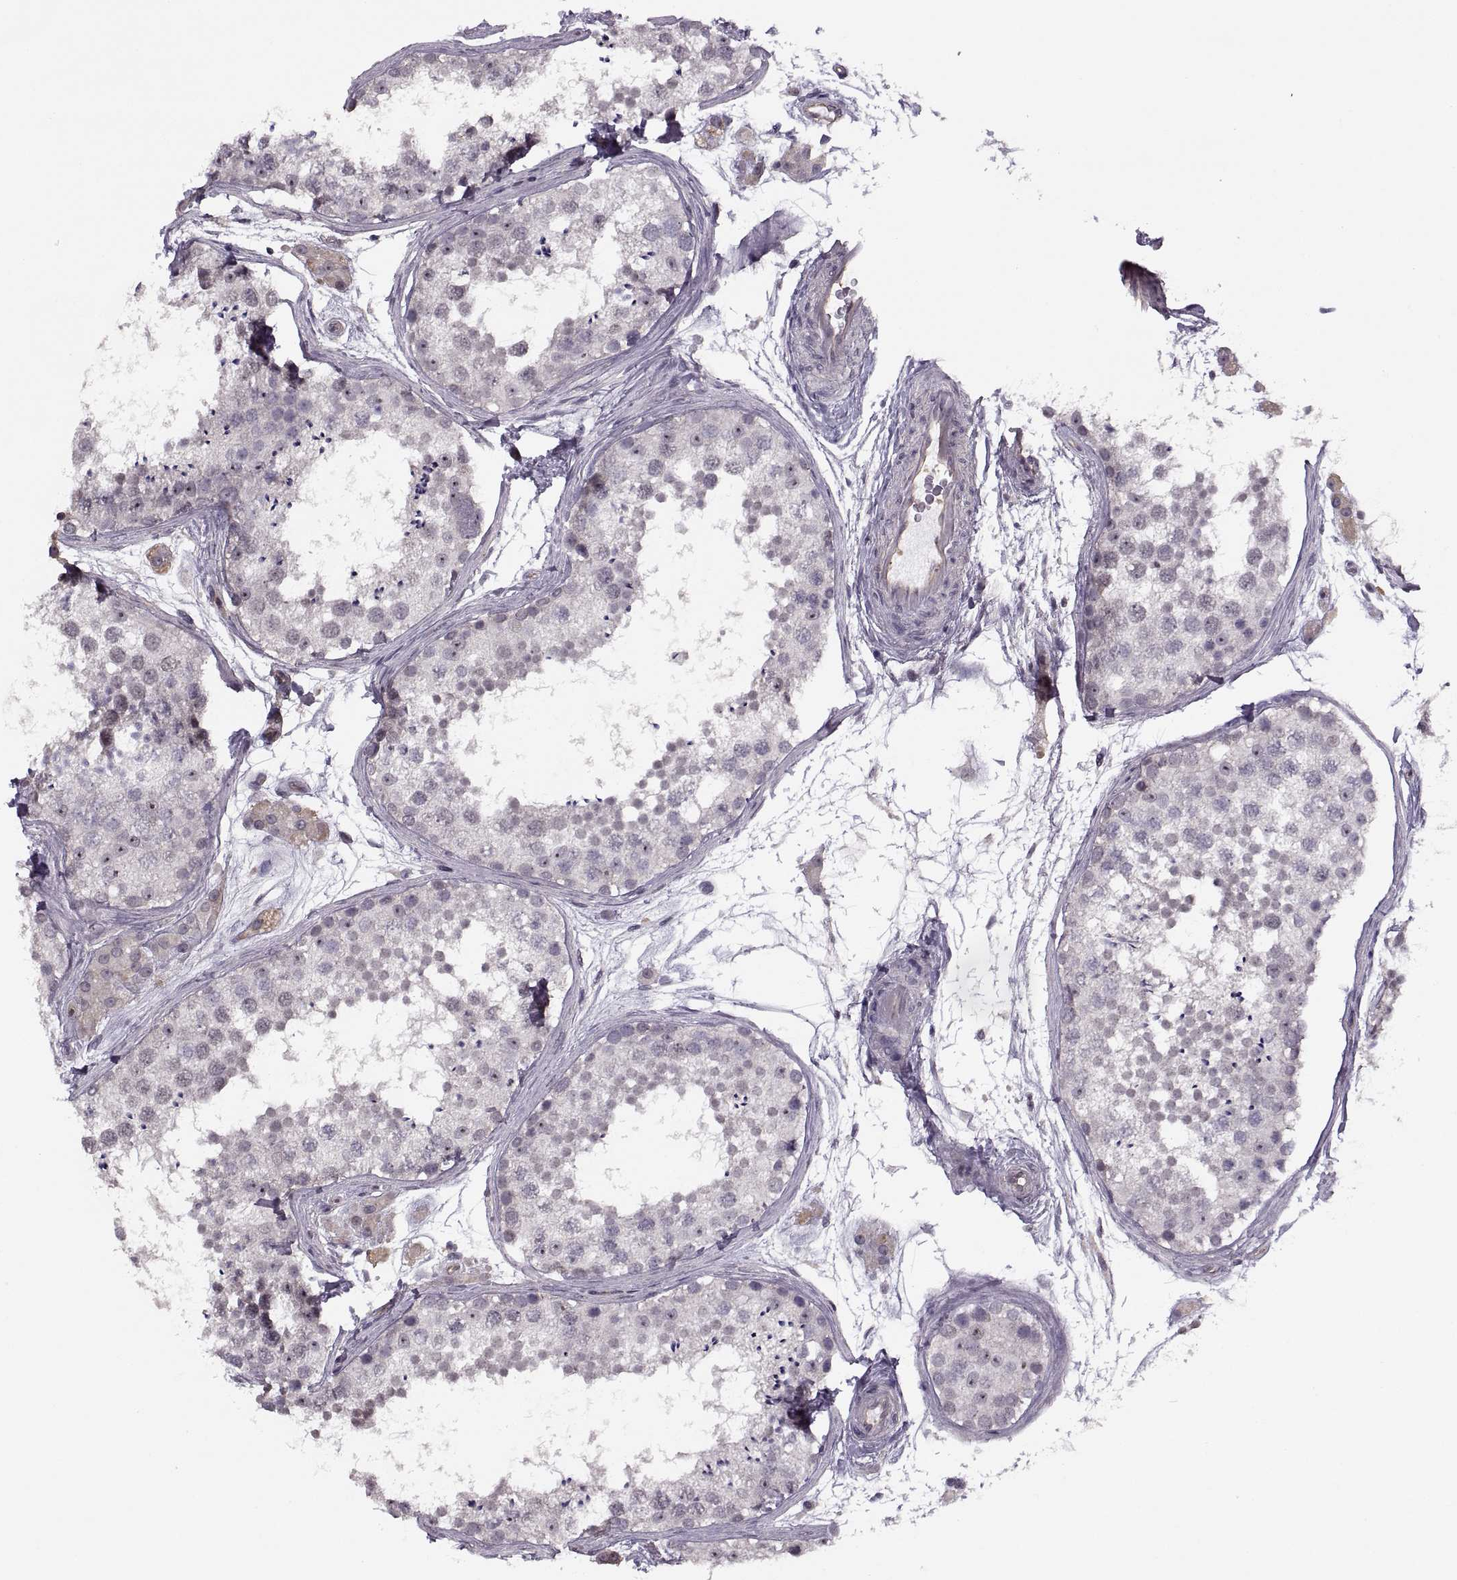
{"staining": {"intensity": "moderate", "quantity": "<25%", "location": "cytoplasmic/membranous"}, "tissue": "testis", "cell_type": "Cells in seminiferous ducts", "image_type": "normal", "snomed": [{"axis": "morphology", "description": "Normal tissue, NOS"}, {"axis": "topography", "description": "Testis"}], "caption": "Brown immunohistochemical staining in normal human testis shows moderate cytoplasmic/membranous staining in about <25% of cells in seminiferous ducts. The staining was performed using DAB to visualize the protein expression in brown, while the nuclei were stained in blue with hematoxylin (Magnification: 20x).", "gene": "LUZP2", "patient": {"sex": "male", "age": 41}}